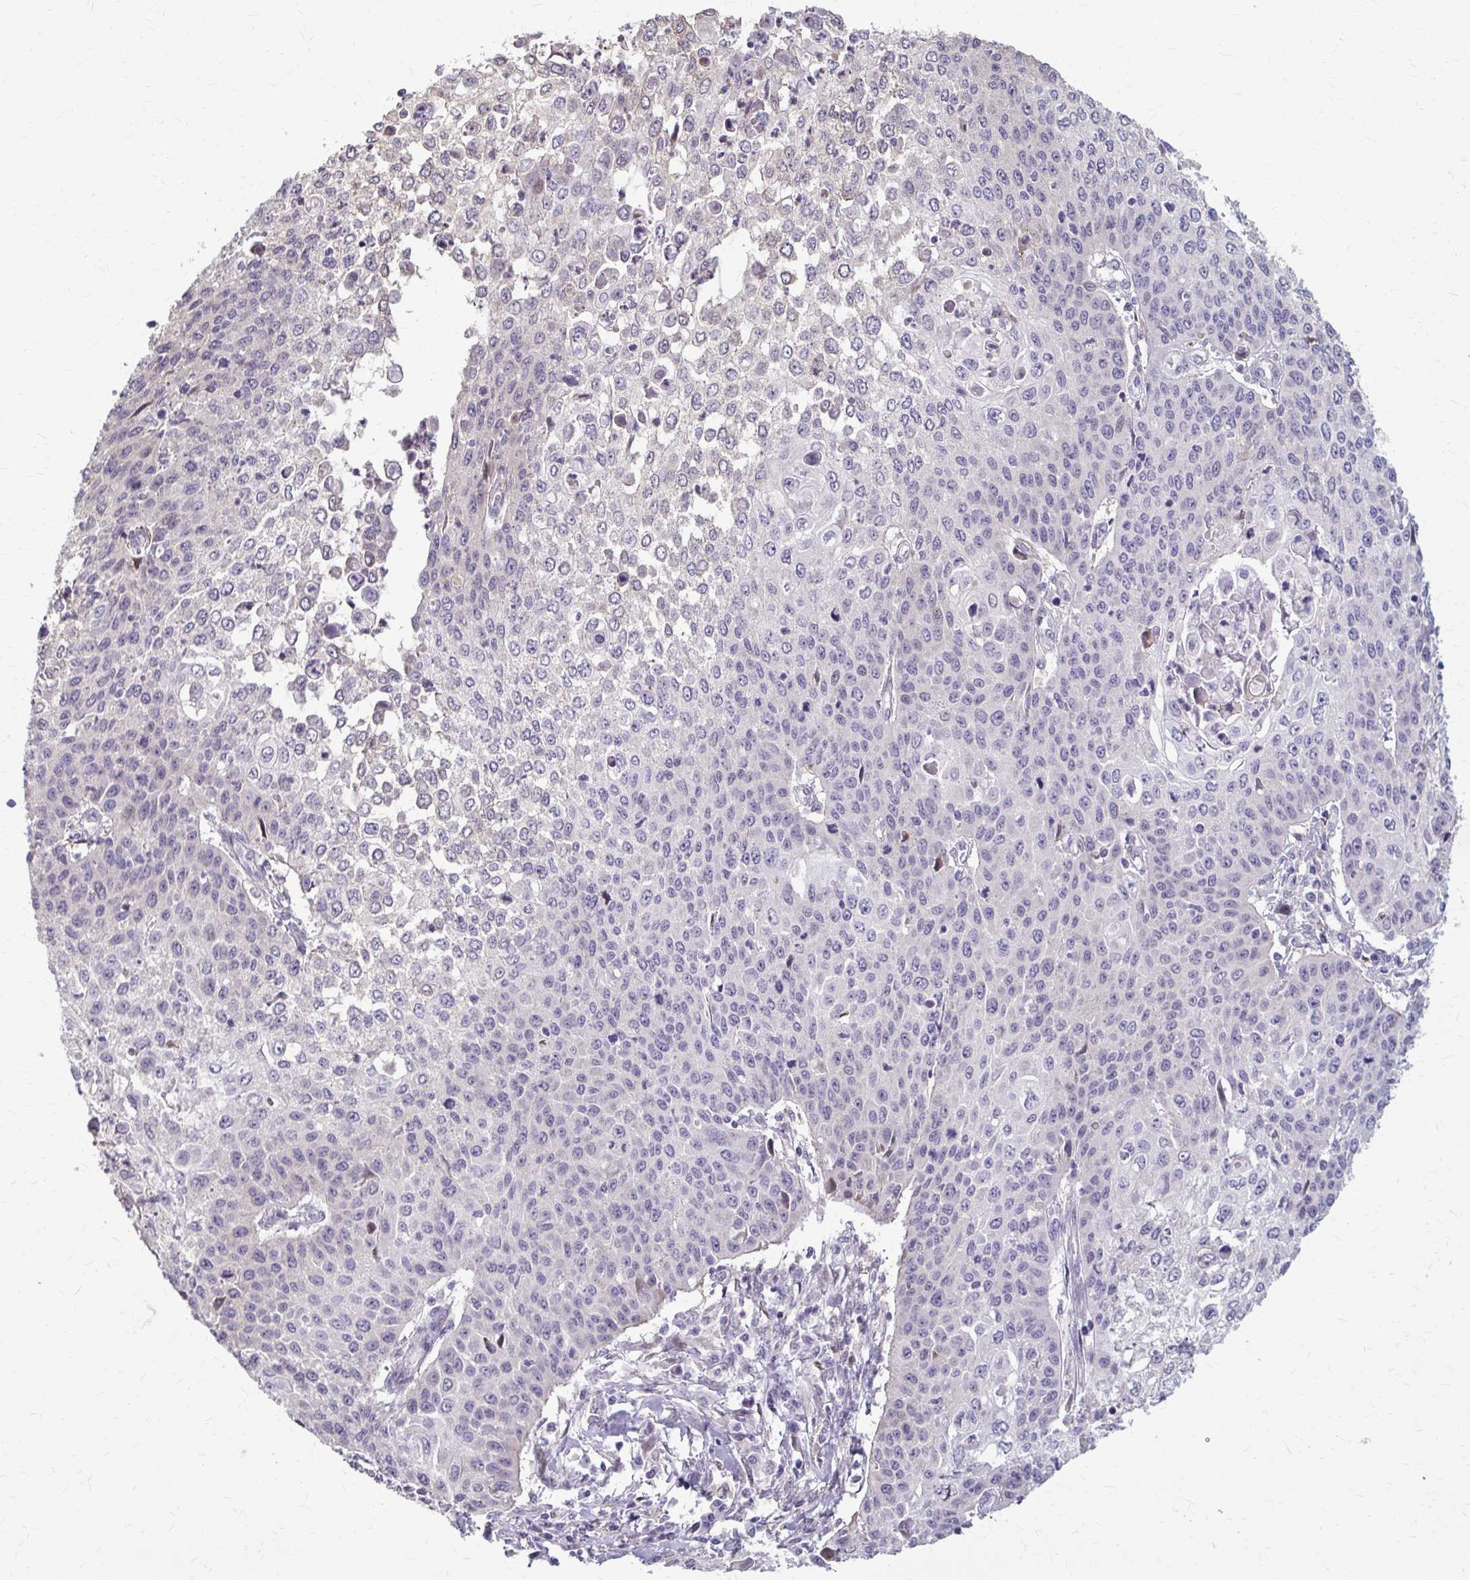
{"staining": {"intensity": "negative", "quantity": "none", "location": "none"}, "tissue": "cervical cancer", "cell_type": "Tumor cells", "image_type": "cancer", "snomed": [{"axis": "morphology", "description": "Squamous cell carcinoma, NOS"}, {"axis": "topography", "description": "Cervix"}], "caption": "IHC micrograph of neoplastic tissue: cervical cancer (squamous cell carcinoma) stained with DAB (3,3'-diaminobenzidine) demonstrates no significant protein expression in tumor cells.", "gene": "ZNF34", "patient": {"sex": "female", "age": 65}}